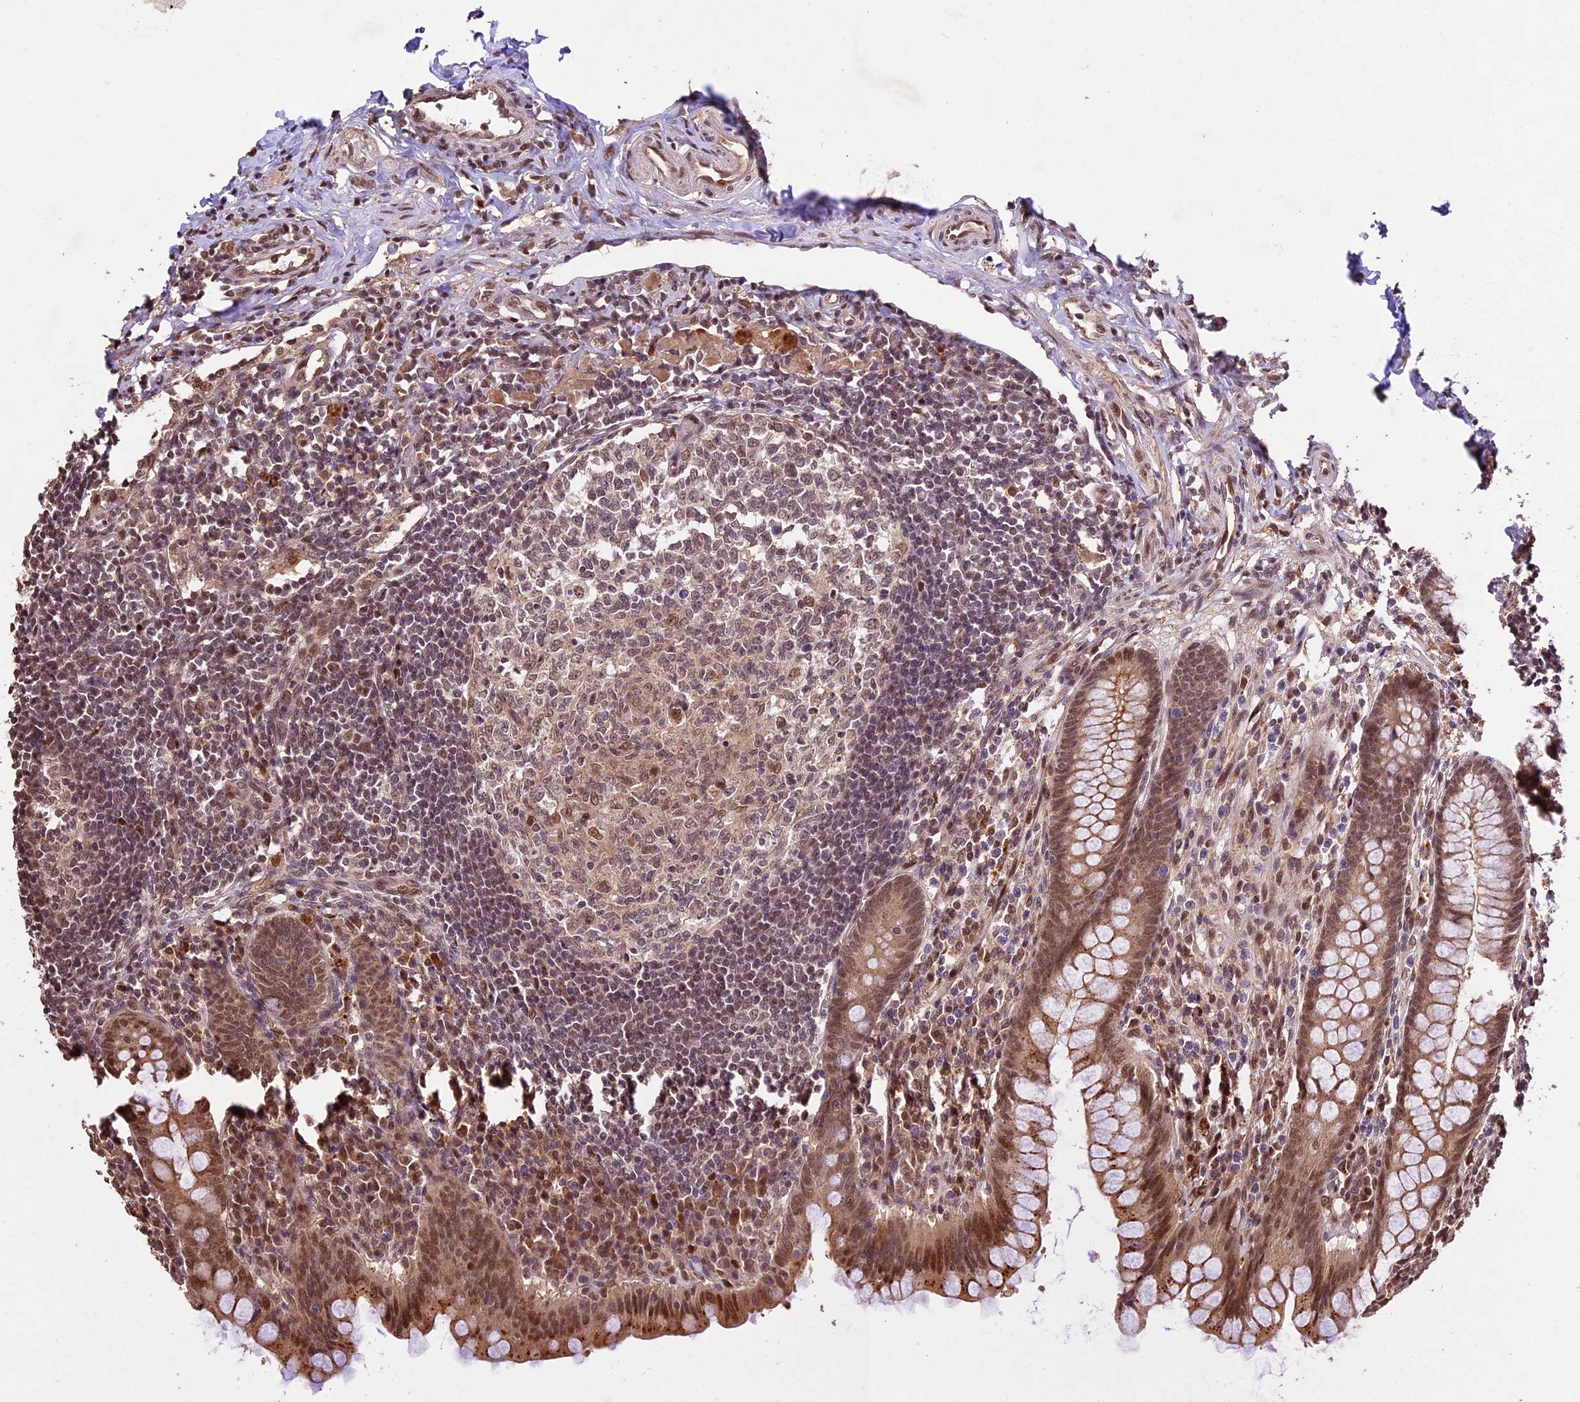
{"staining": {"intensity": "moderate", "quantity": ">75%", "location": "cytoplasmic/membranous,nuclear"}, "tissue": "appendix", "cell_type": "Glandular cells", "image_type": "normal", "snomed": [{"axis": "morphology", "description": "Normal tissue, NOS"}, {"axis": "topography", "description": "Appendix"}], "caption": "Moderate cytoplasmic/membranous,nuclear staining is seen in approximately >75% of glandular cells in benign appendix. (IHC, brightfield microscopy, high magnification).", "gene": "CDKN2AIP", "patient": {"sex": "female", "age": 33}}